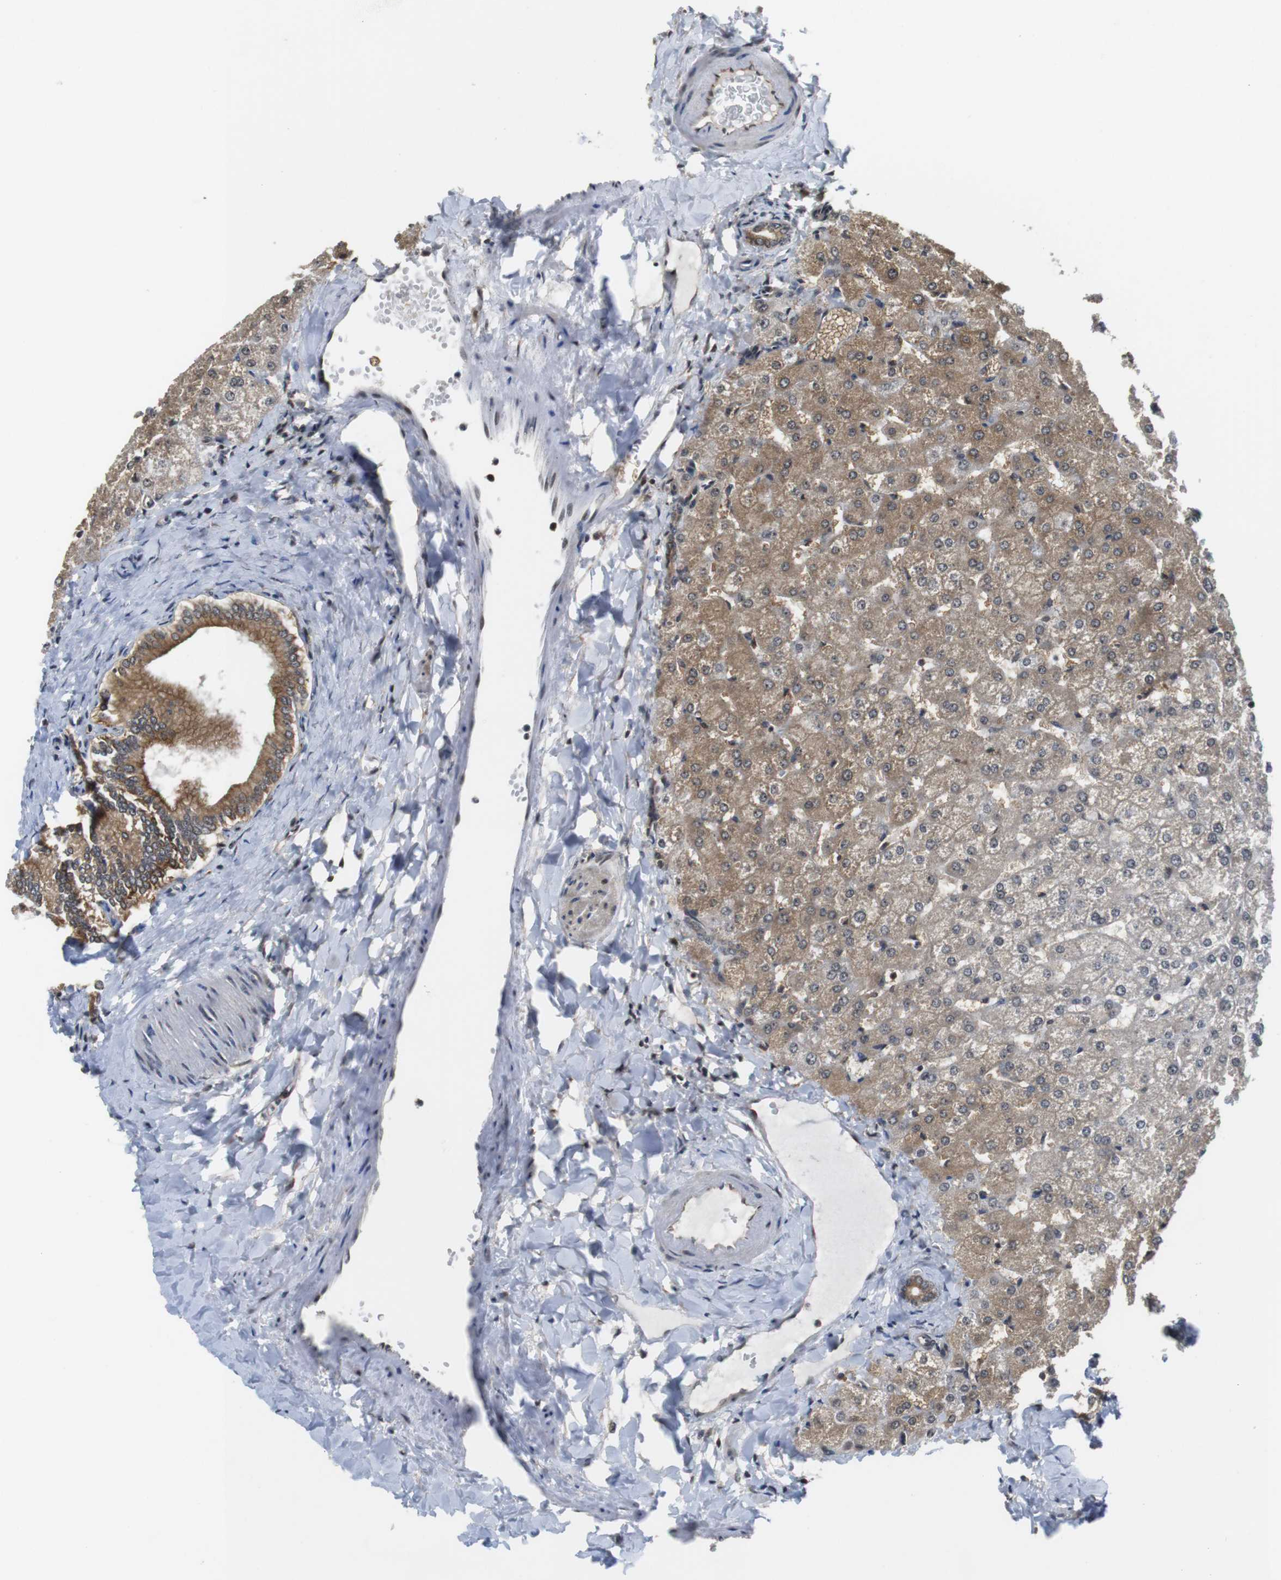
{"staining": {"intensity": "moderate", "quantity": ">75%", "location": "cytoplasmic/membranous"}, "tissue": "liver", "cell_type": "Cholangiocytes", "image_type": "normal", "snomed": [{"axis": "morphology", "description": "Normal tissue, NOS"}, {"axis": "topography", "description": "Liver"}], "caption": "Immunohistochemical staining of benign human liver displays moderate cytoplasmic/membranous protein staining in approximately >75% of cholangiocytes.", "gene": "CC2D1A", "patient": {"sex": "female", "age": 32}}